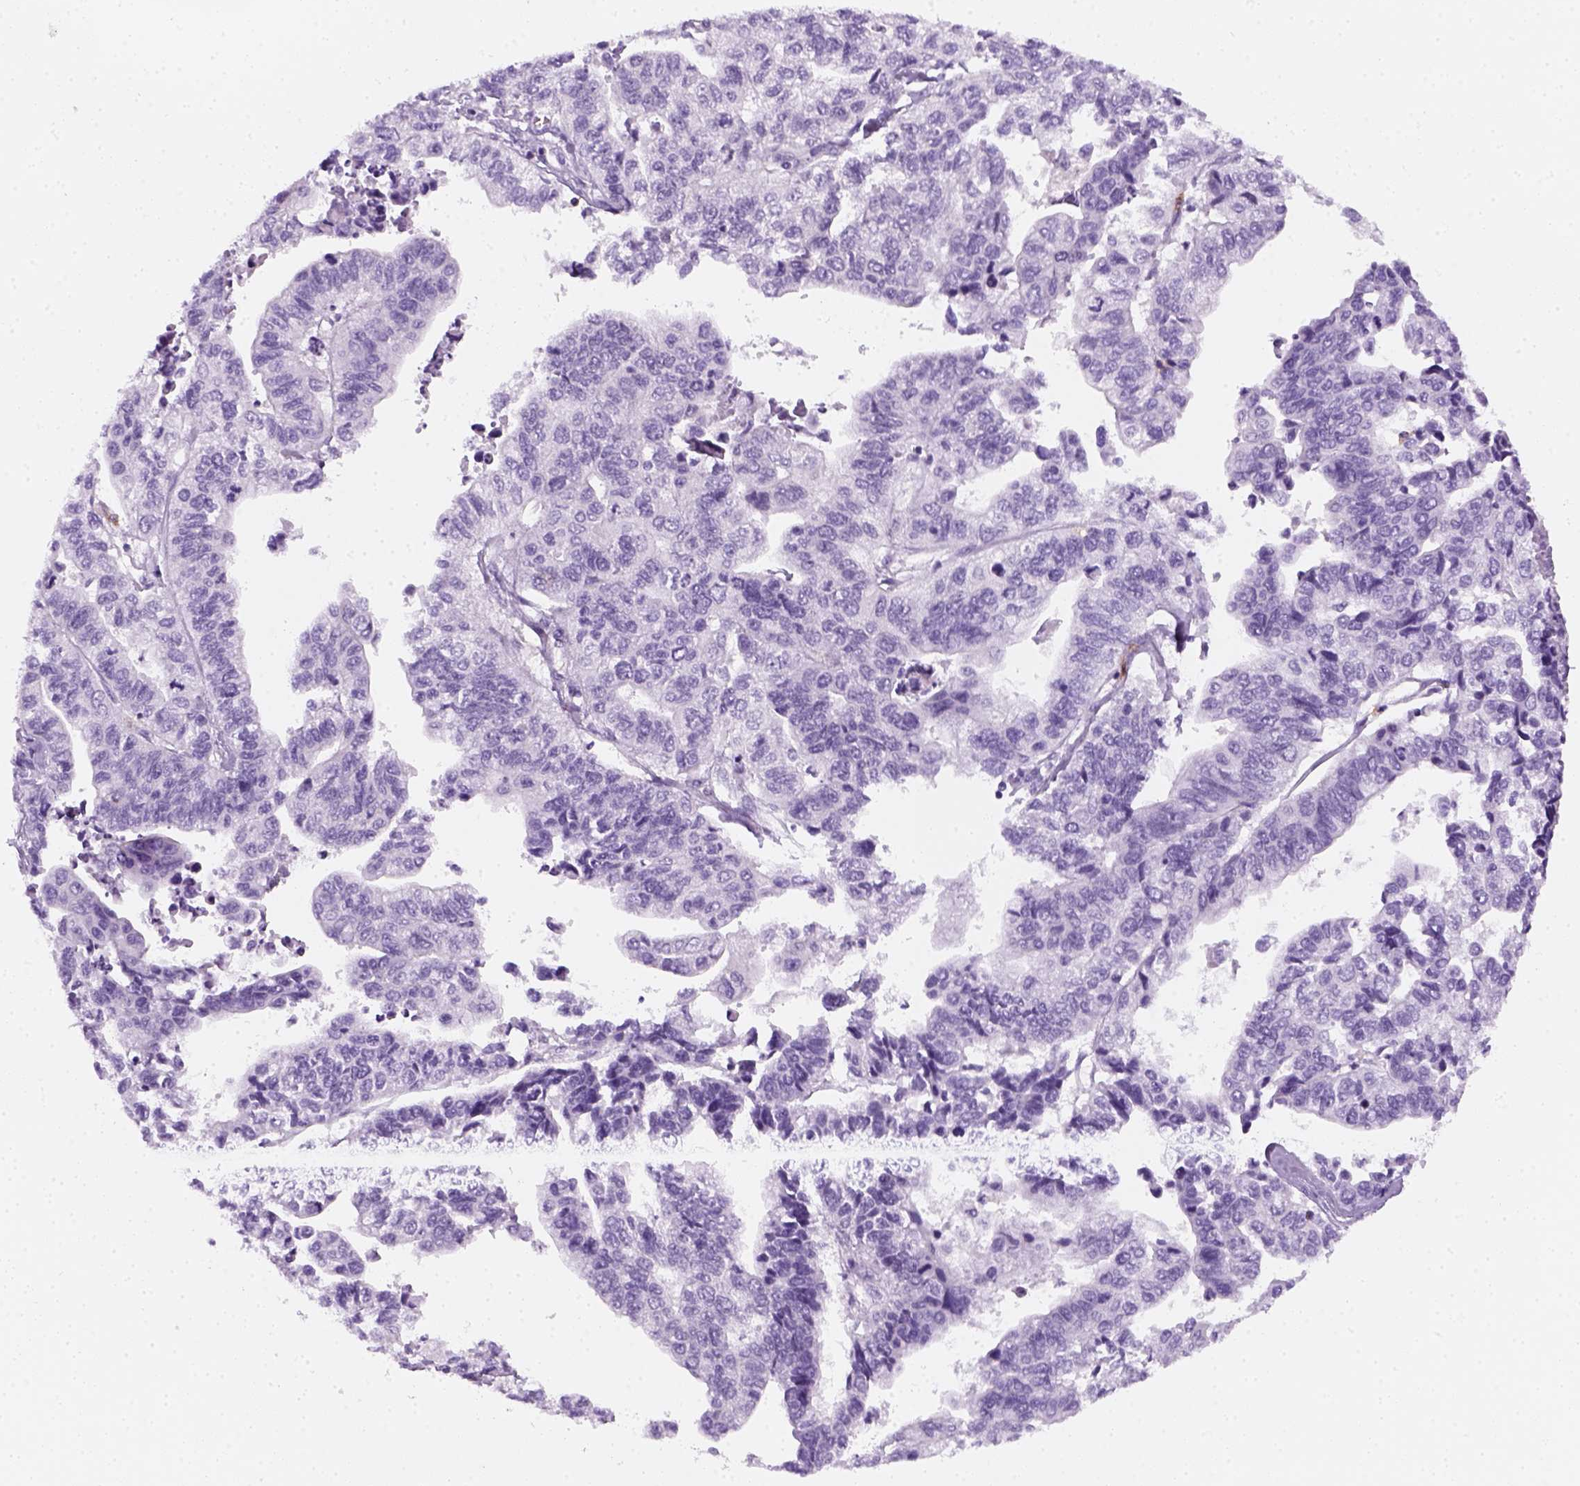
{"staining": {"intensity": "negative", "quantity": "none", "location": "none"}, "tissue": "stomach cancer", "cell_type": "Tumor cells", "image_type": "cancer", "snomed": [{"axis": "morphology", "description": "Adenocarcinoma, NOS"}, {"axis": "topography", "description": "Stomach, upper"}], "caption": "High power microscopy micrograph of an IHC image of adenocarcinoma (stomach), revealing no significant expression in tumor cells.", "gene": "AQP3", "patient": {"sex": "female", "age": 67}}